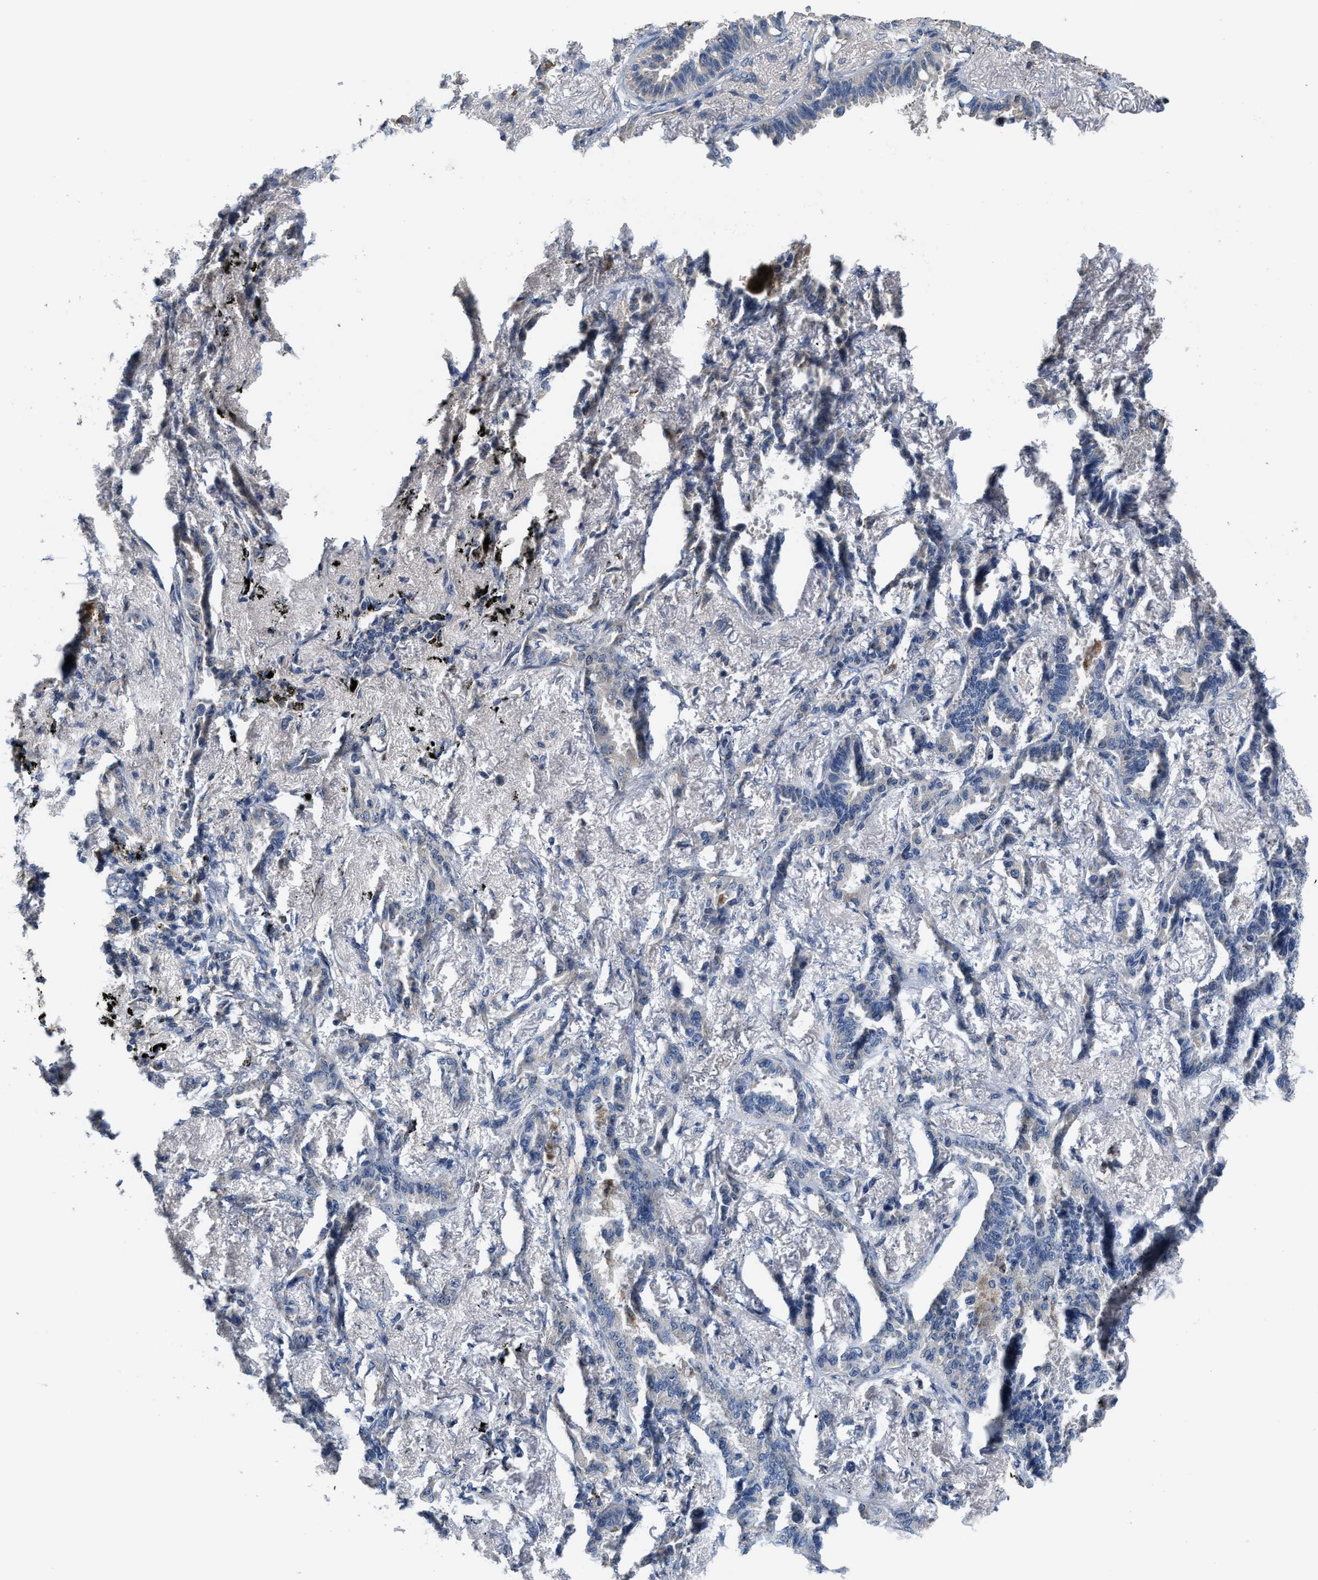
{"staining": {"intensity": "negative", "quantity": "none", "location": "none"}, "tissue": "lung cancer", "cell_type": "Tumor cells", "image_type": "cancer", "snomed": [{"axis": "morphology", "description": "Adenocarcinoma, NOS"}, {"axis": "topography", "description": "Lung"}], "caption": "Lung cancer (adenocarcinoma) was stained to show a protein in brown. There is no significant expression in tumor cells.", "gene": "ZNF783", "patient": {"sex": "male", "age": 59}}